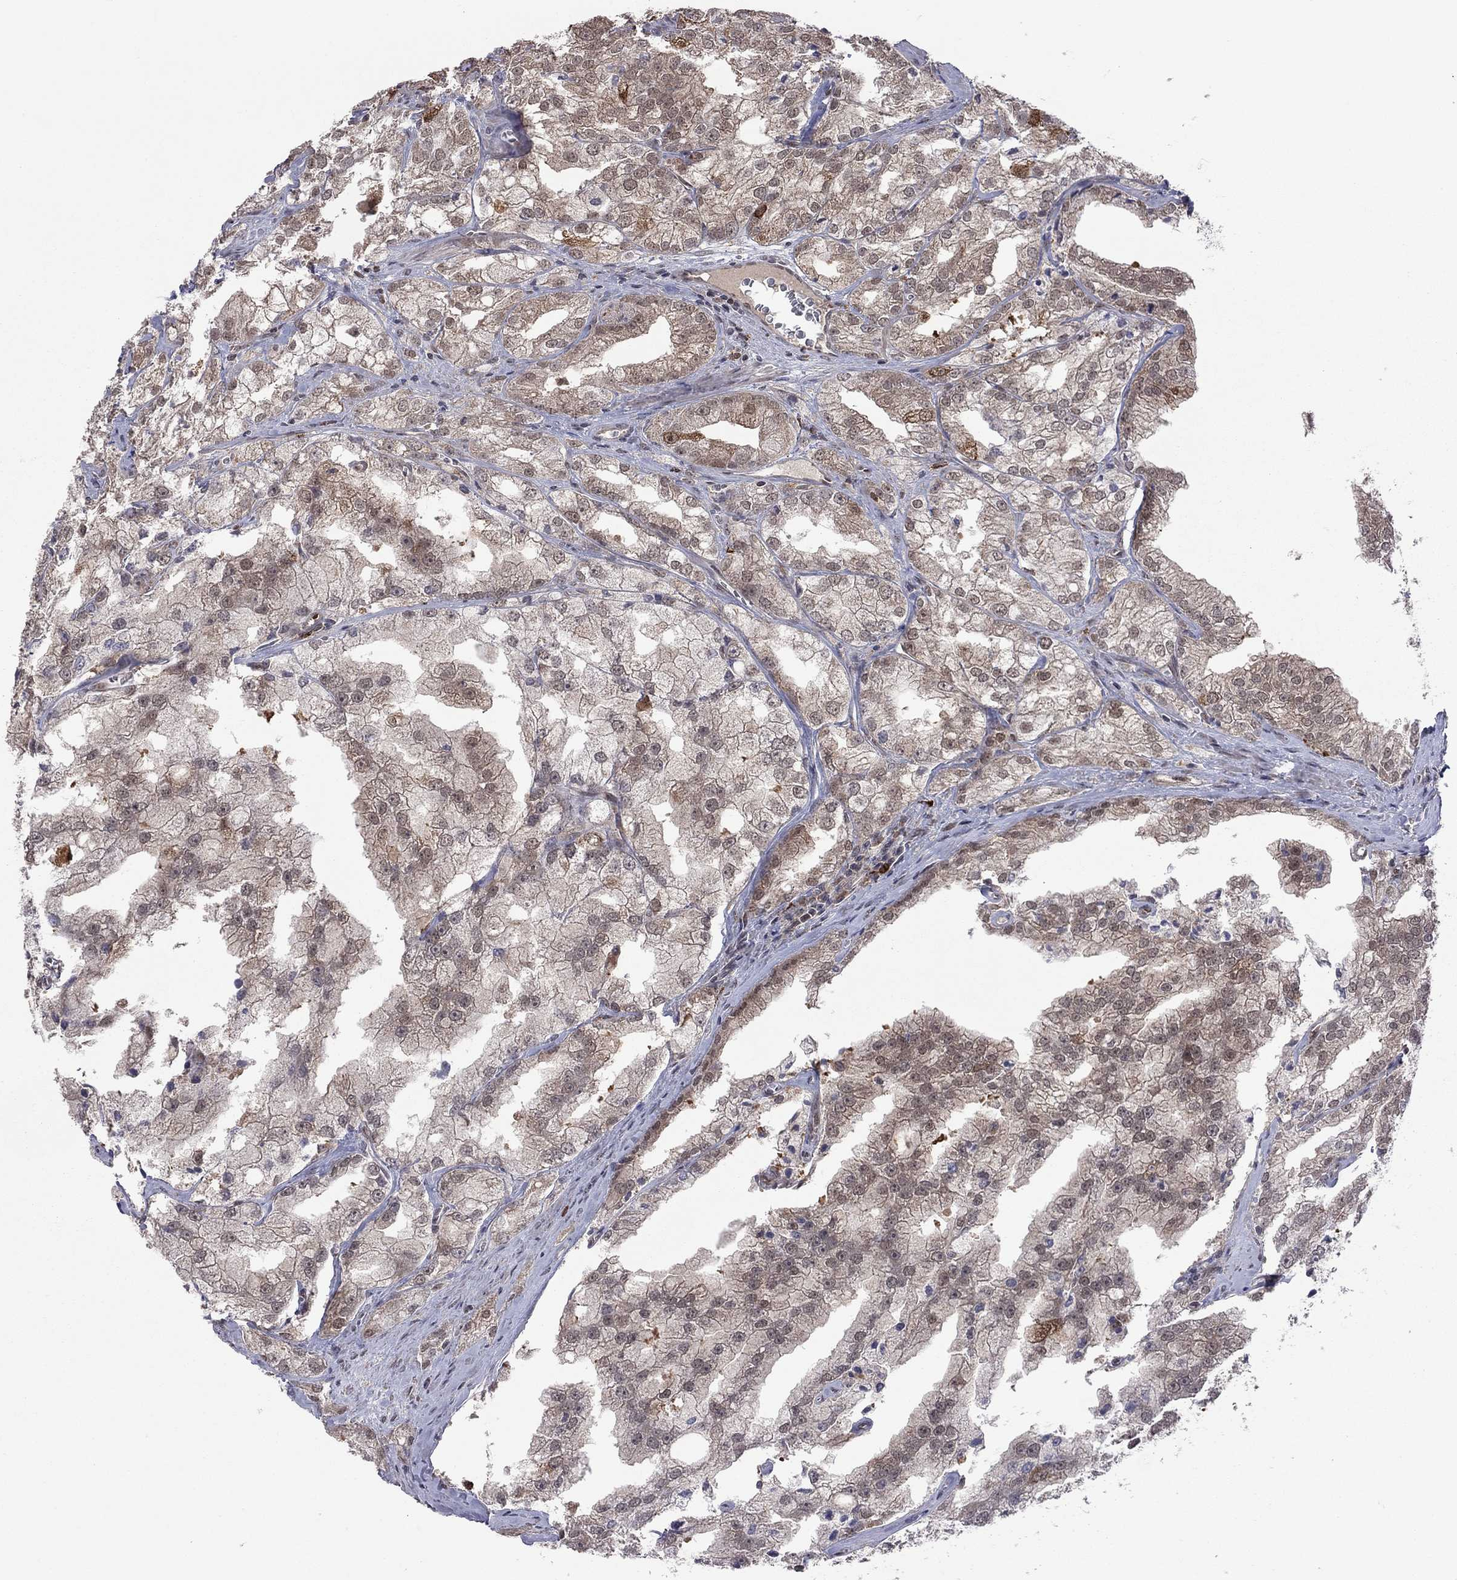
{"staining": {"intensity": "weak", "quantity": ">75%", "location": "cytoplasmic/membranous"}, "tissue": "prostate cancer", "cell_type": "Tumor cells", "image_type": "cancer", "snomed": [{"axis": "morphology", "description": "Adenocarcinoma, NOS"}, {"axis": "topography", "description": "Prostate"}], "caption": "The immunohistochemical stain labels weak cytoplasmic/membranous expression in tumor cells of prostate cancer tissue.", "gene": "GPAA1", "patient": {"sex": "male", "age": 70}}